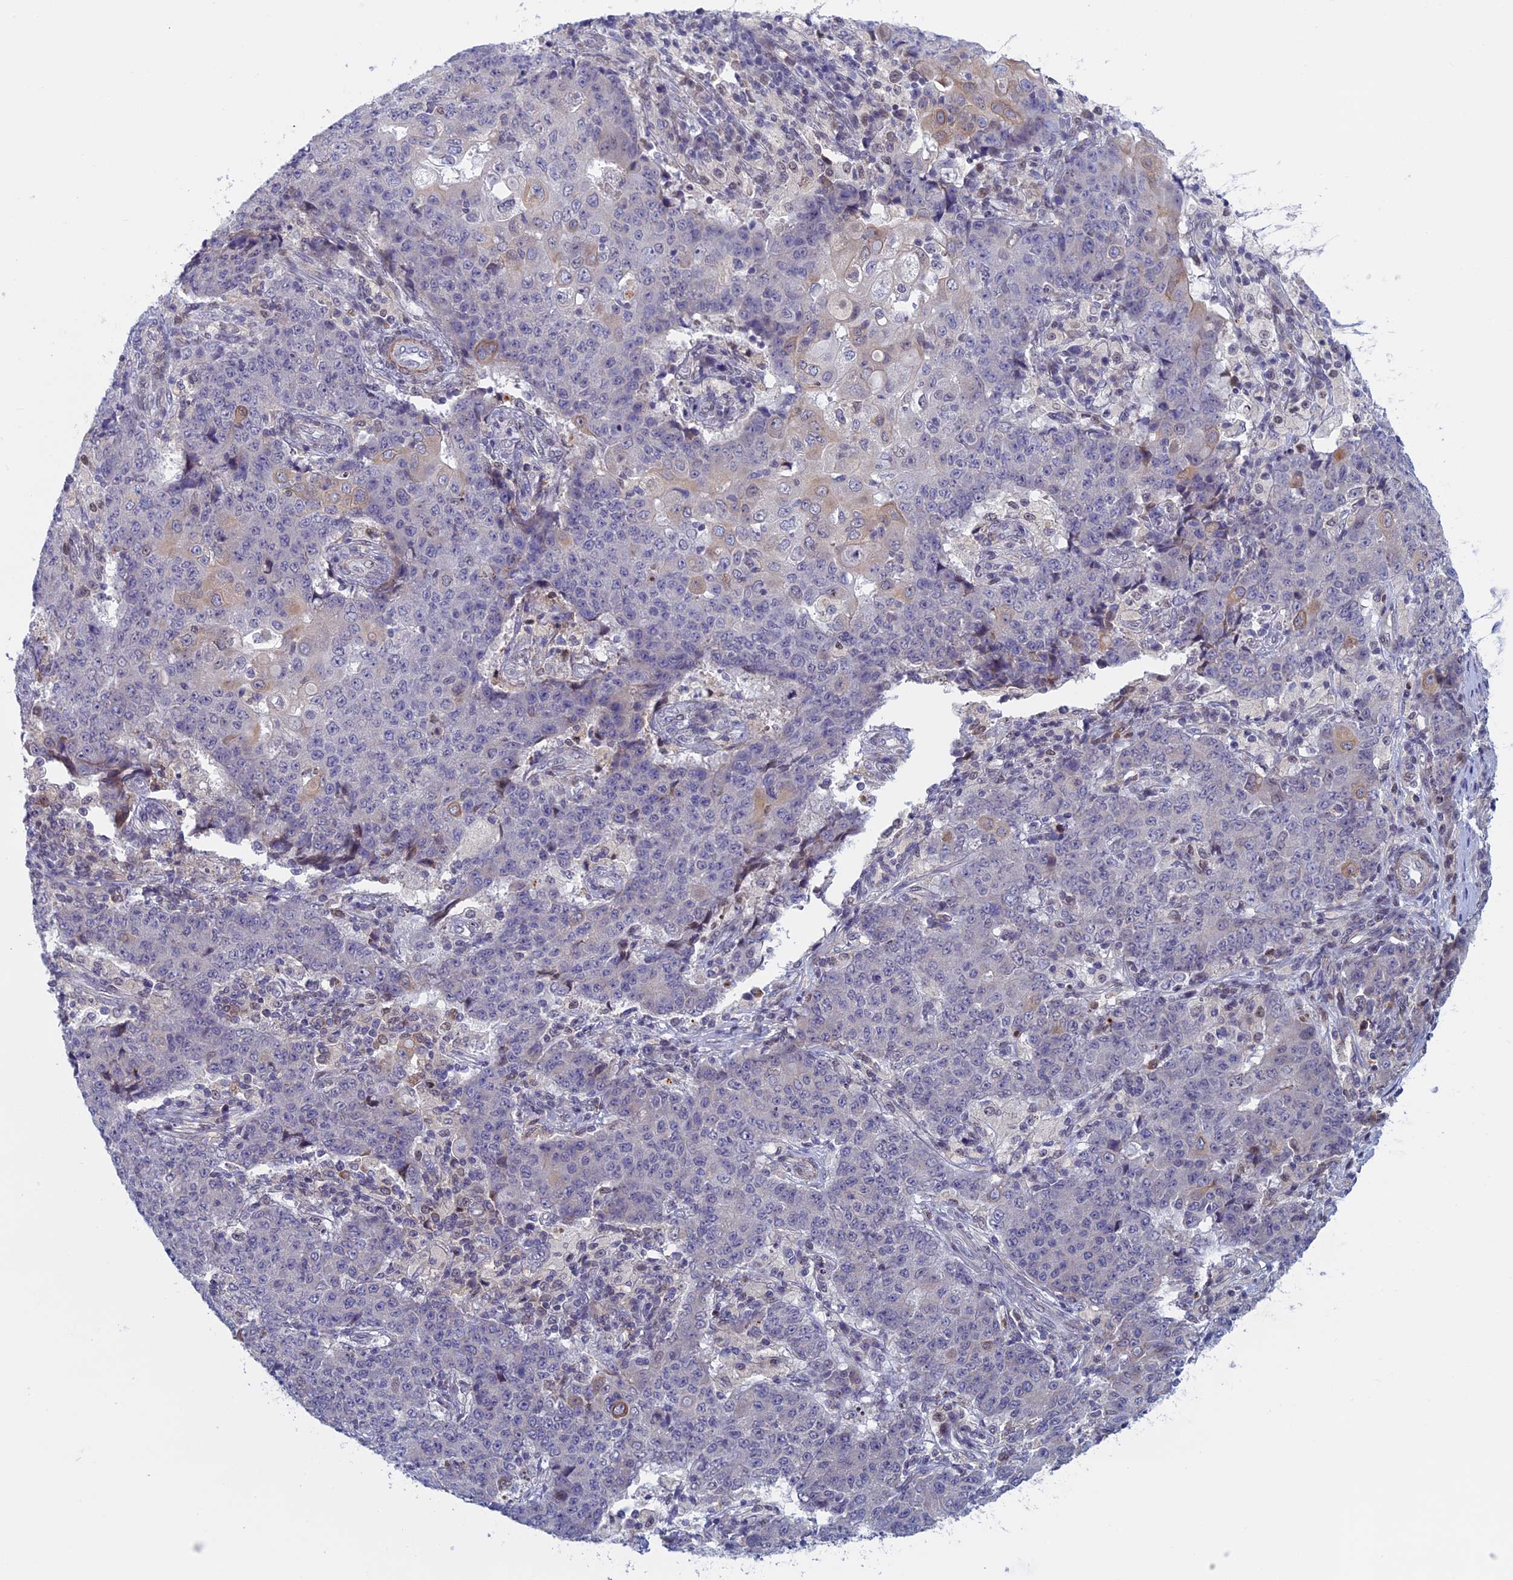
{"staining": {"intensity": "negative", "quantity": "none", "location": "none"}, "tissue": "ovarian cancer", "cell_type": "Tumor cells", "image_type": "cancer", "snomed": [{"axis": "morphology", "description": "Carcinoma, endometroid"}, {"axis": "topography", "description": "Ovary"}], "caption": "The immunohistochemistry (IHC) micrograph has no significant staining in tumor cells of ovarian cancer tissue. Nuclei are stained in blue.", "gene": "FADS1", "patient": {"sex": "female", "age": 42}}